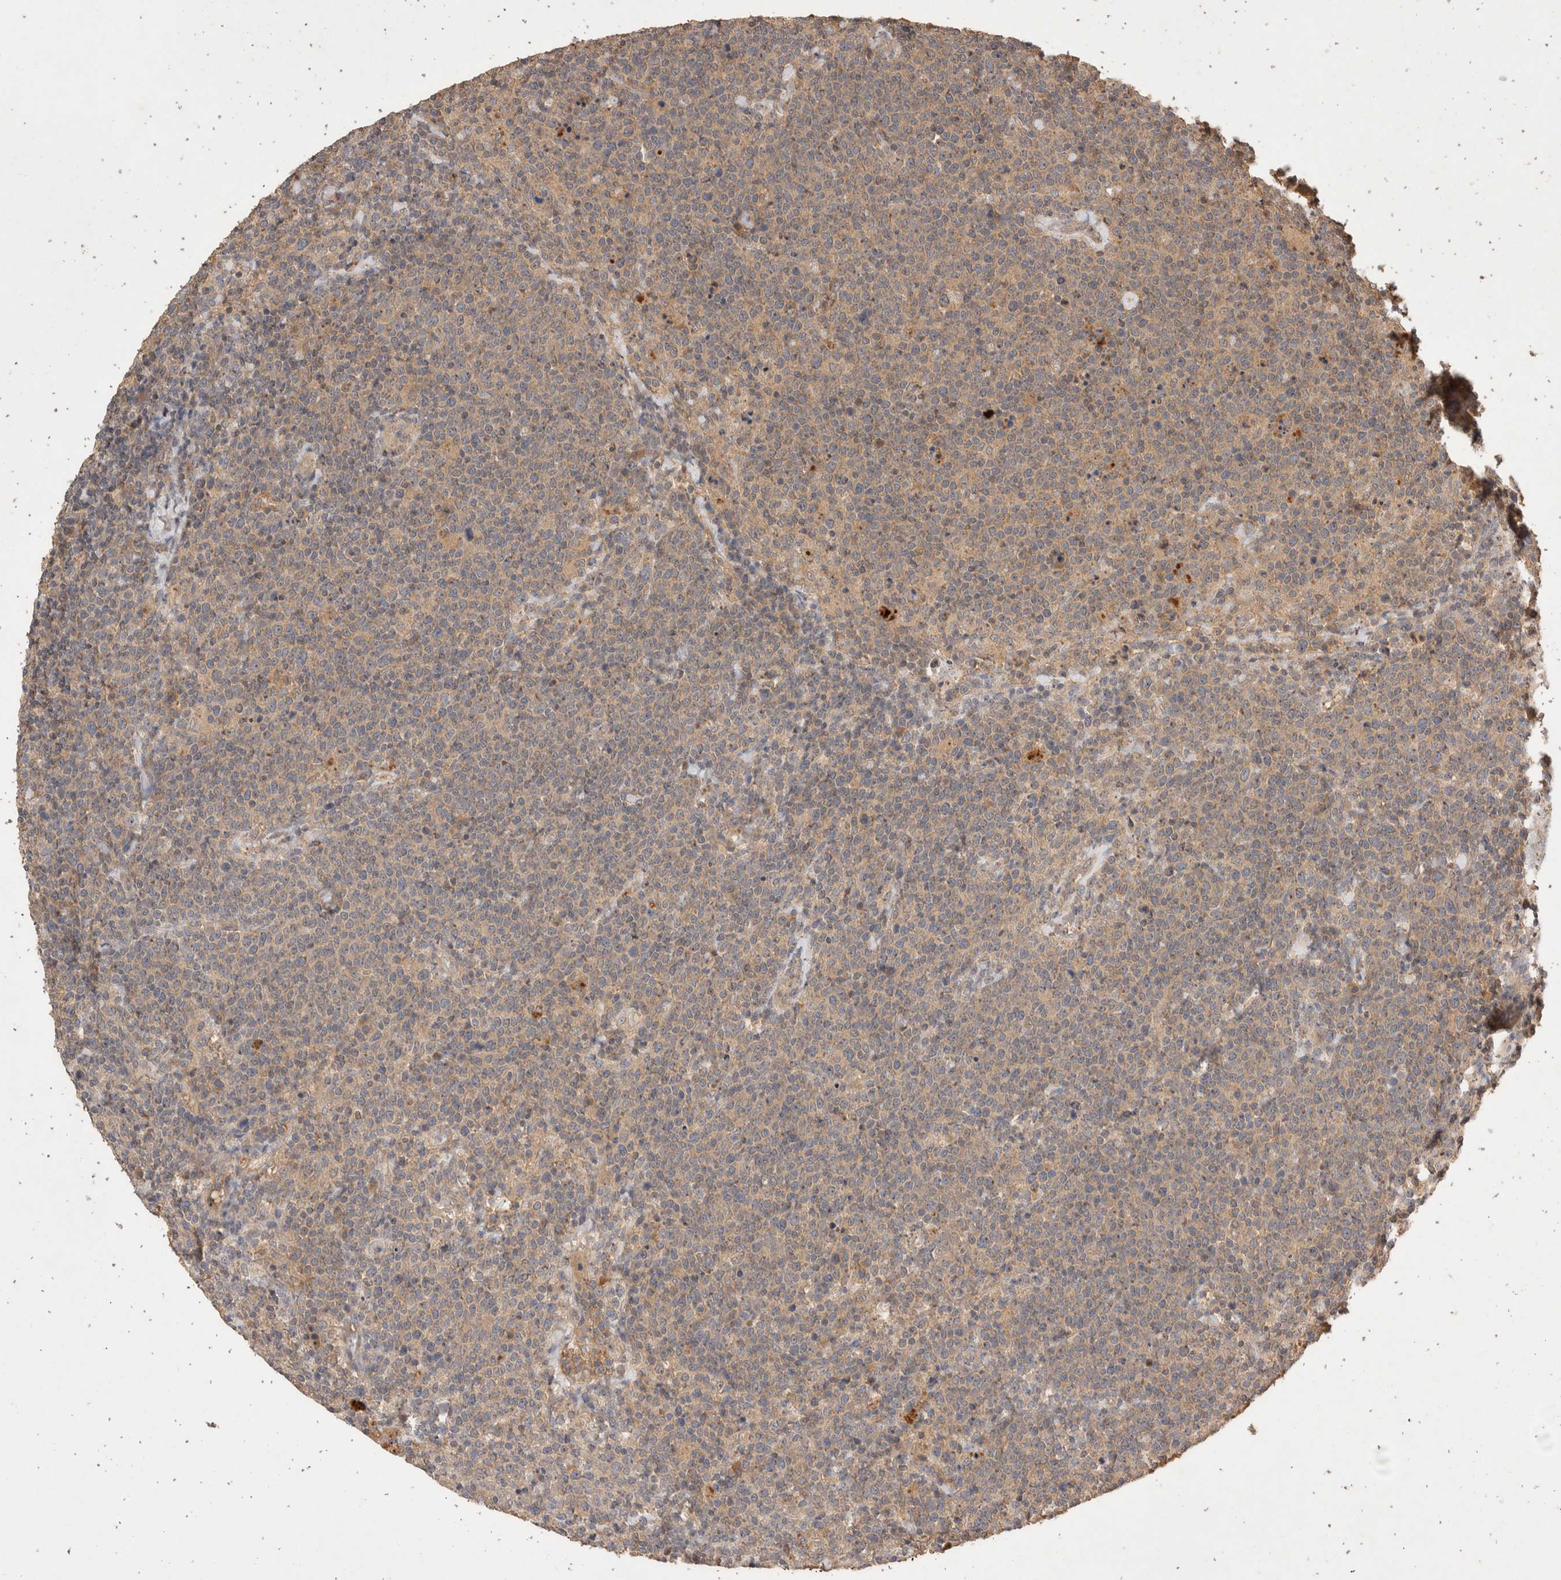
{"staining": {"intensity": "weak", "quantity": ">75%", "location": "cytoplasmic/membranous"}, "tissue": "lymphoma", "cell_type": "Tumor cells", "image_type": "cancer", "snomed": [{"axis": "morphology", "description": "Malignant lymphoma, non-Hodgkin's type, High grade"}, {"axis": "topography", "description": "Lymph node"}], "caption": "A micrograph of lymphoma stained for a protein demonstrates weak cytoplasmic/membranous brown staining in tumor cells. (IHC, brightfield microscopy, high magnification).", "gene": "NSMAF", "patient": {"sex": "male", "age": 61}}